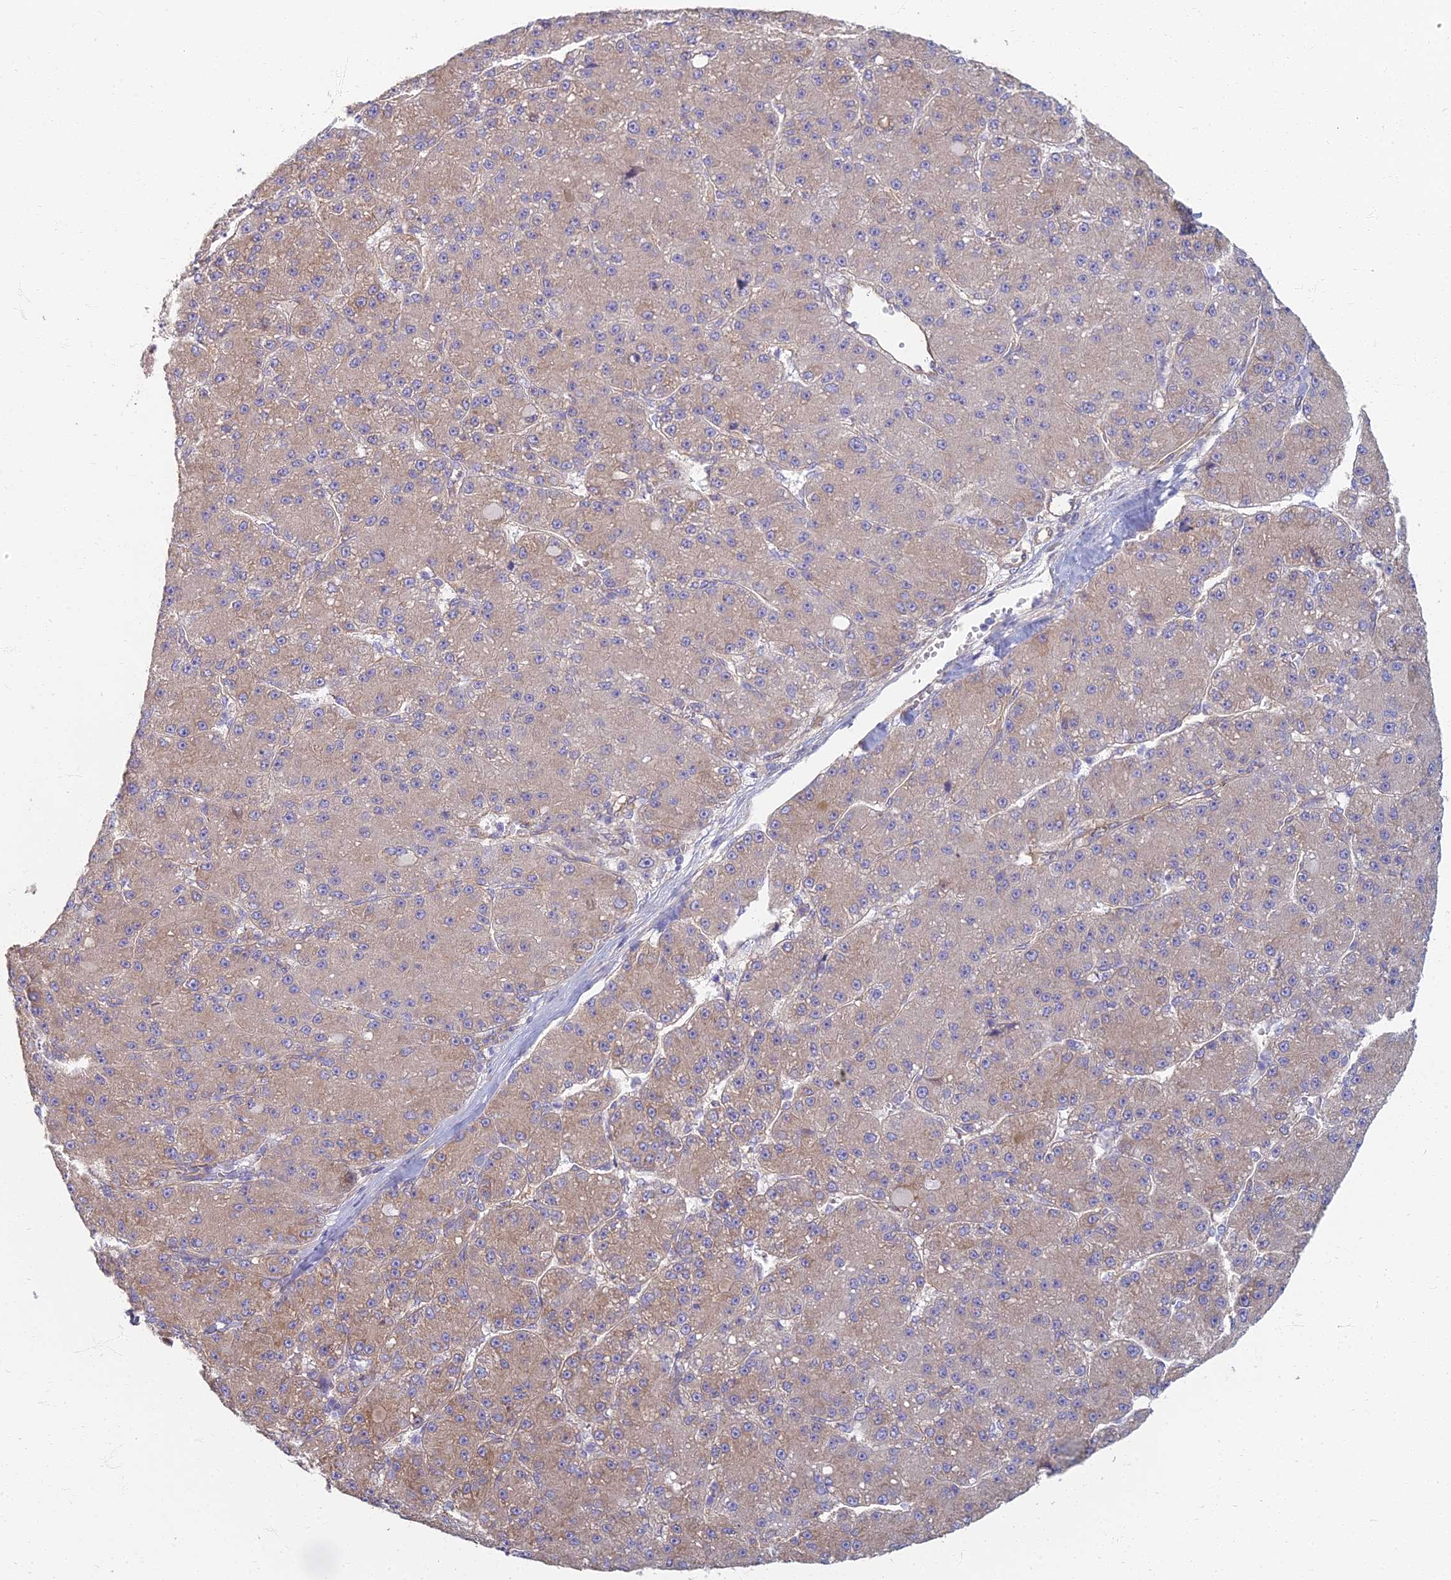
{"staining": {"intensity": "weak", "quantity": ">75%", "location": "cytoplasmic/membranous"}, "tissue": "liver cancer", "cell_type": "Tumor cells", "image_type": "cancer", "snomed": [{"axis": "morphology", "description": "Carcinoma, Hepatocellular, NOS"}, {"axis": "topography", "description": "Liver"}], "caption": "A high-resolution histopathology image shows immunohistochemistry staining of hepatocellular carcinoma (liver), which demonstrates weak cytoplasmic/membranous expression in about >75% of tumor cells.", "gene": "RBSN", "patient": {"sex": "male", "age": 67}}